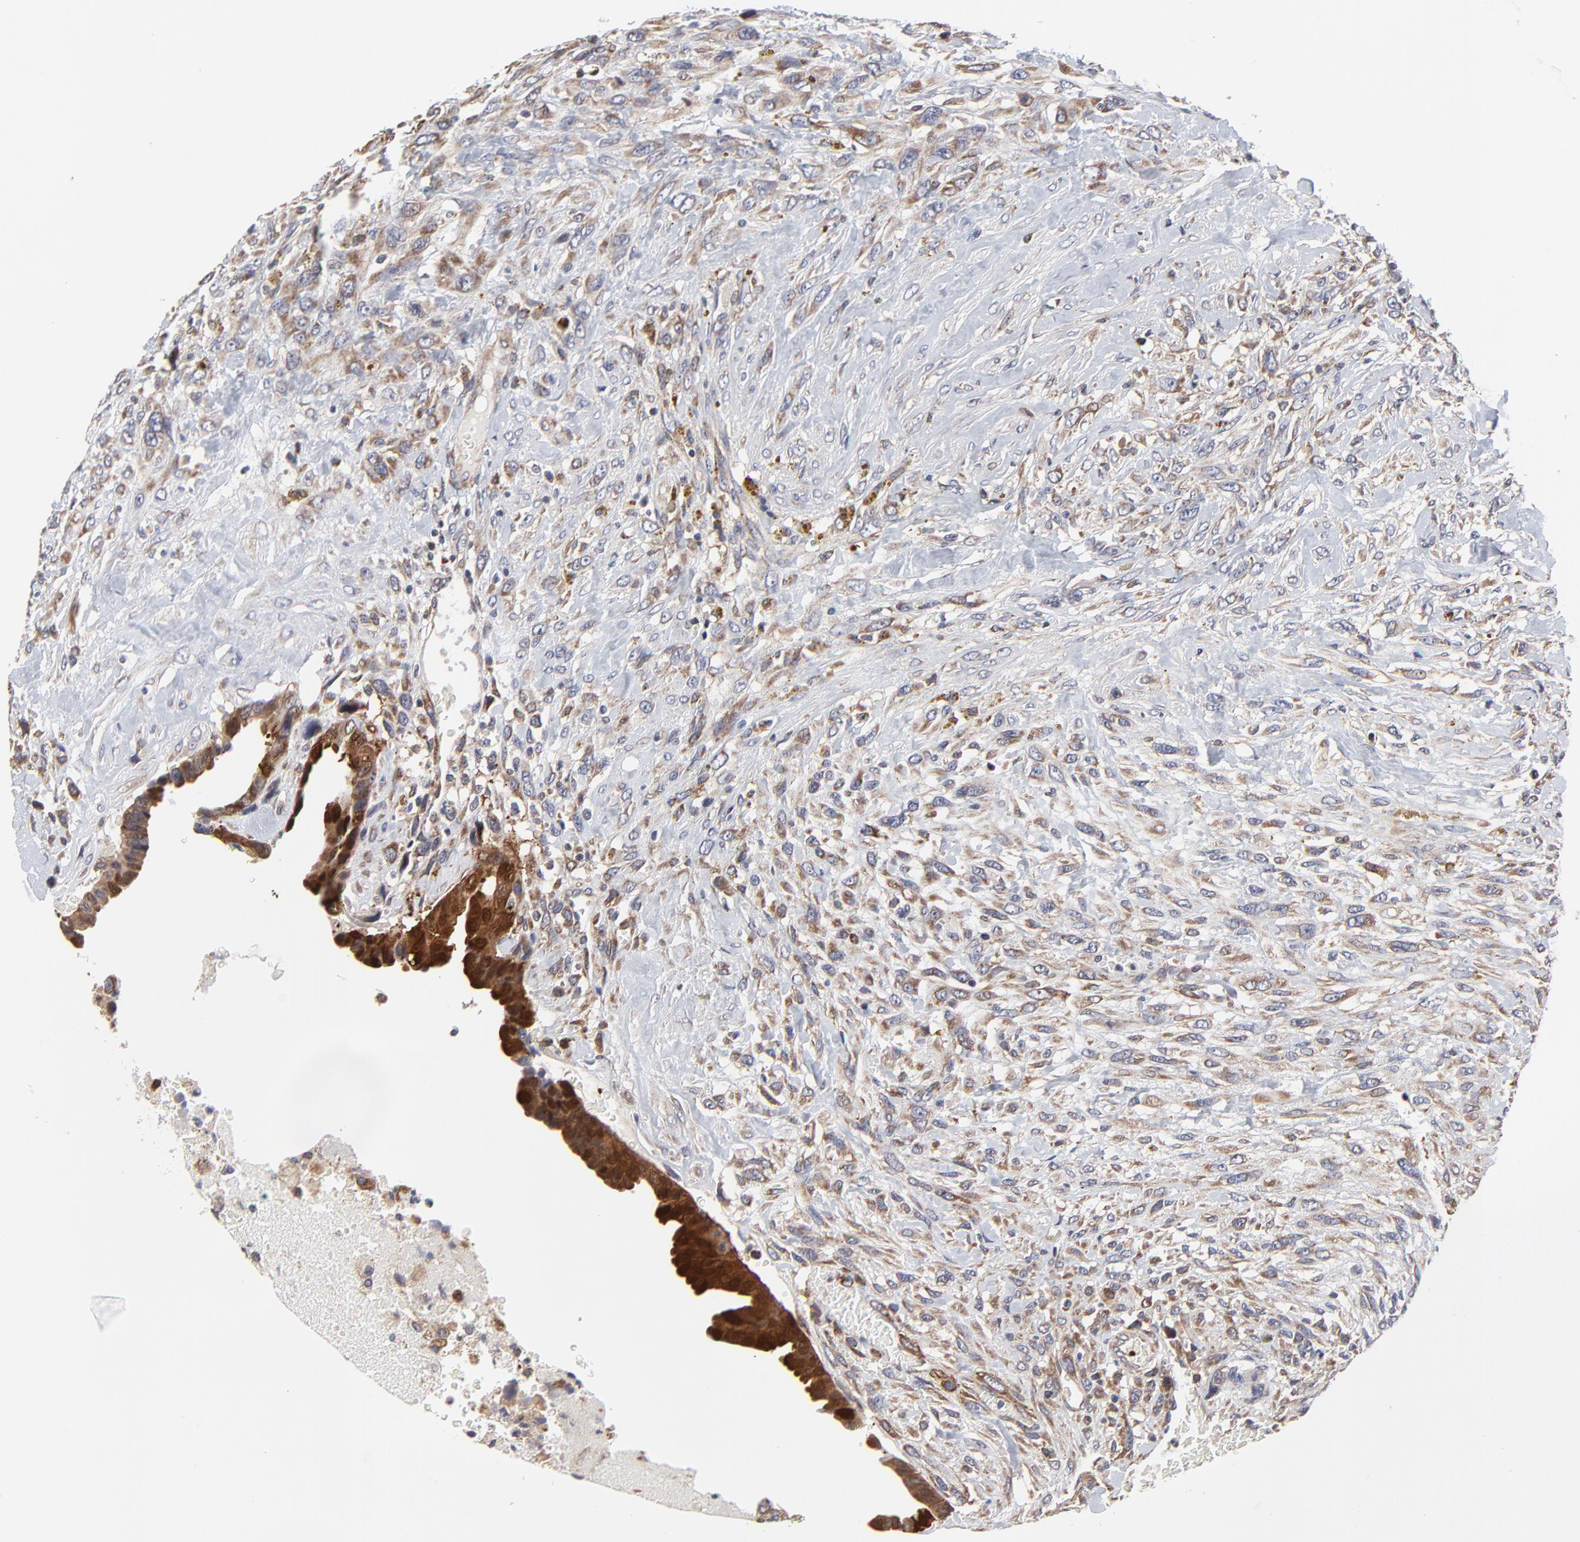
{"staining": {"intensity": "weak", "quantity": "<25%", "location": "cytoplasmic/membranous"}, "tissue": "breast cancer", "cell_type": "Tumor cells", "image_type": "cancer", "snomed": [{"axis": "morphology", "description": "Neoplasm, malignant, NOS"}, {"axis": "topography", "description": "Breast"}], "caption": "Immunohistochemistry (IHC) of human malignant neoplasm (breast) demonstrates no expression in tumor cells.", "gene": "ZNF550", "patient": {"sex": "female", "age": 50}}